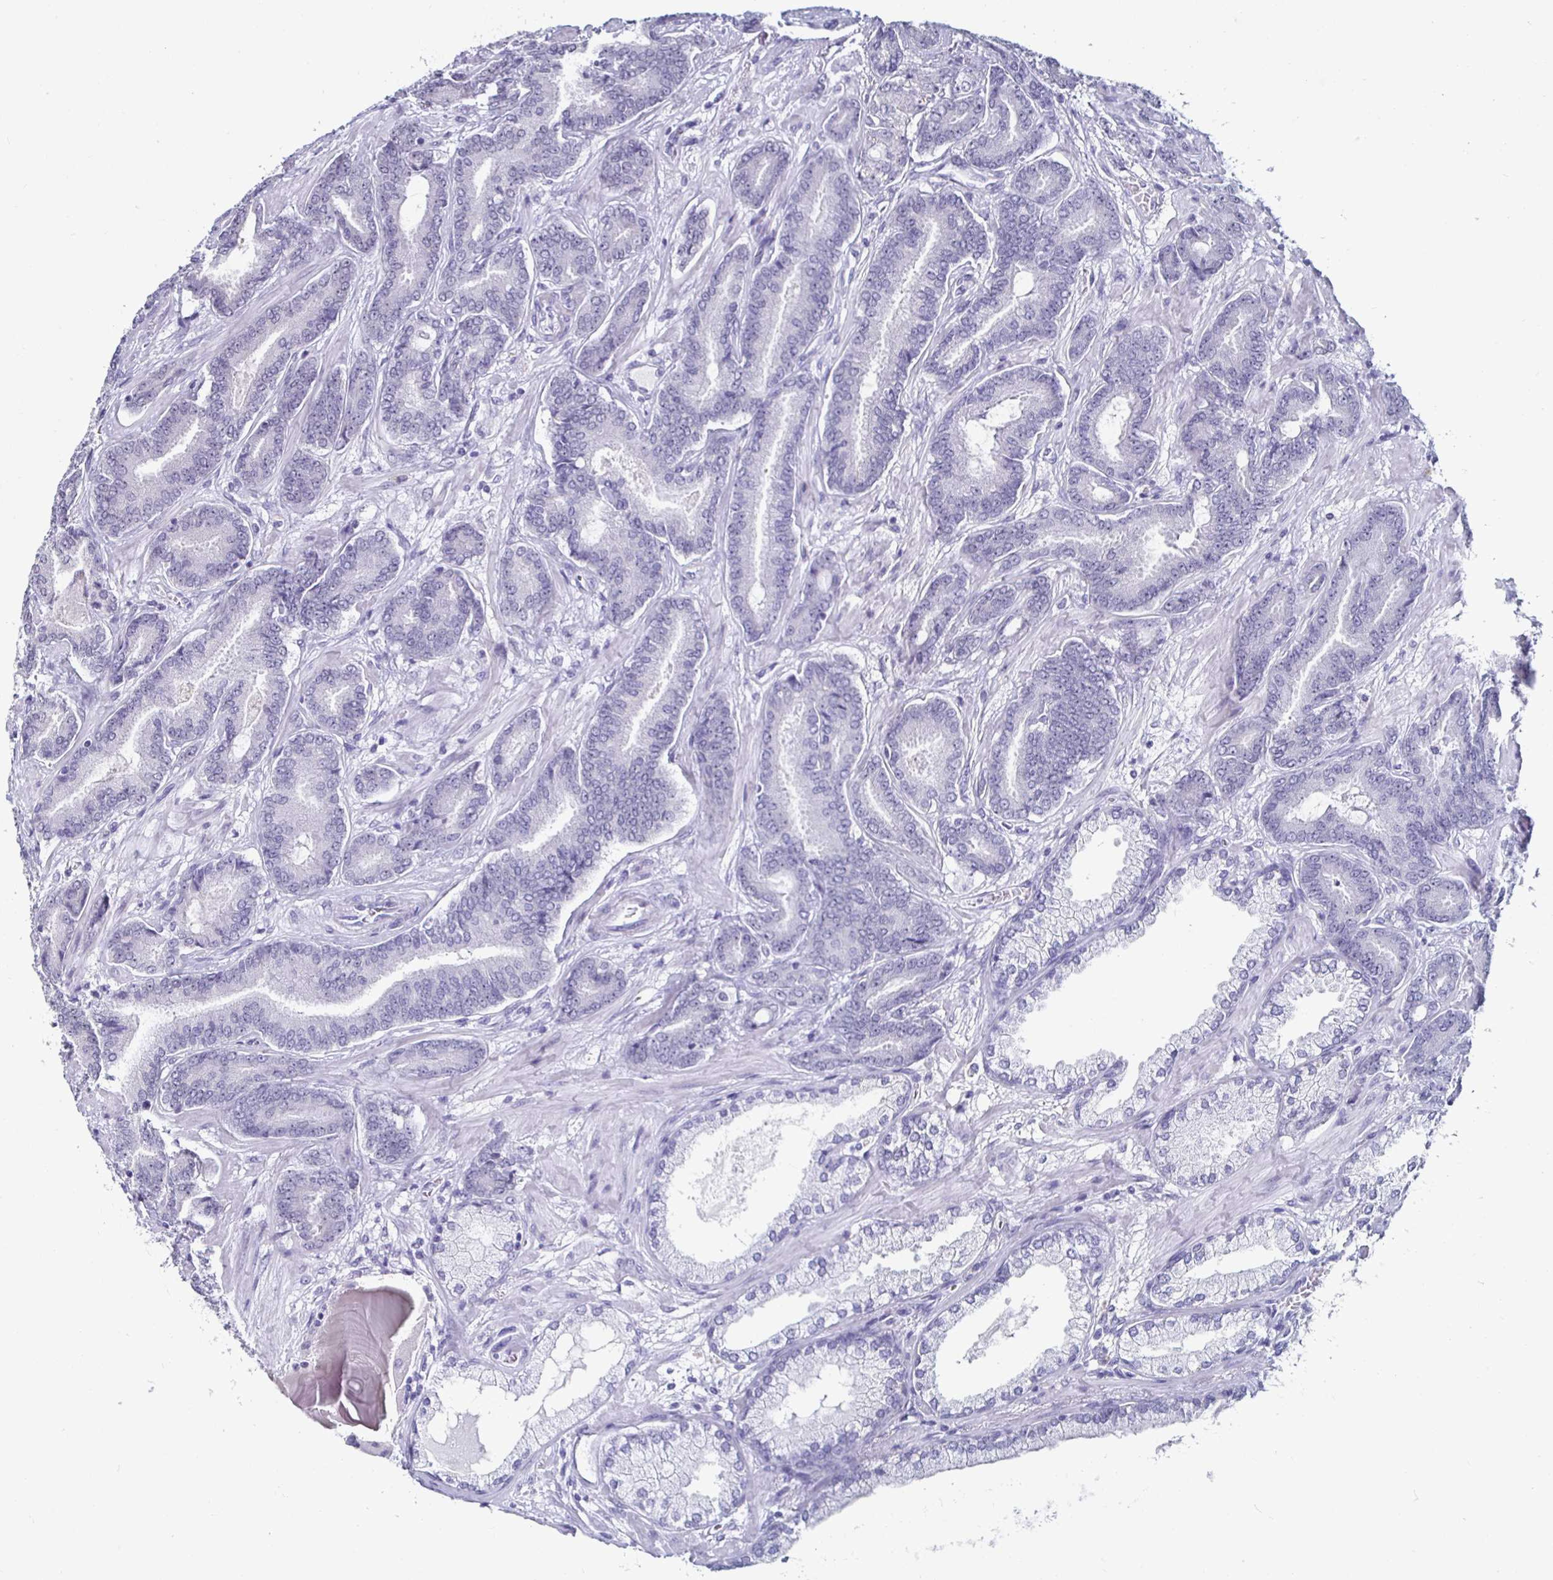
{"staining": {"intensity": "negative", "quantity": "none", "location": "none"}, "tissue": "prostate cancer", "cell_type": "Tumor cells", "image_type": "cancer", "snomed": [{"axis": "morphology", "description": "Adenocarcinoma, High grade"}, {"axis": "topography", "description": "Prostate"}], "caption": "Immunohistochemistry of human prostate cancer displays no positivity in tumor cells.", "gene": "DDX39B", "patient": {"sex": "male", "age": 62}}